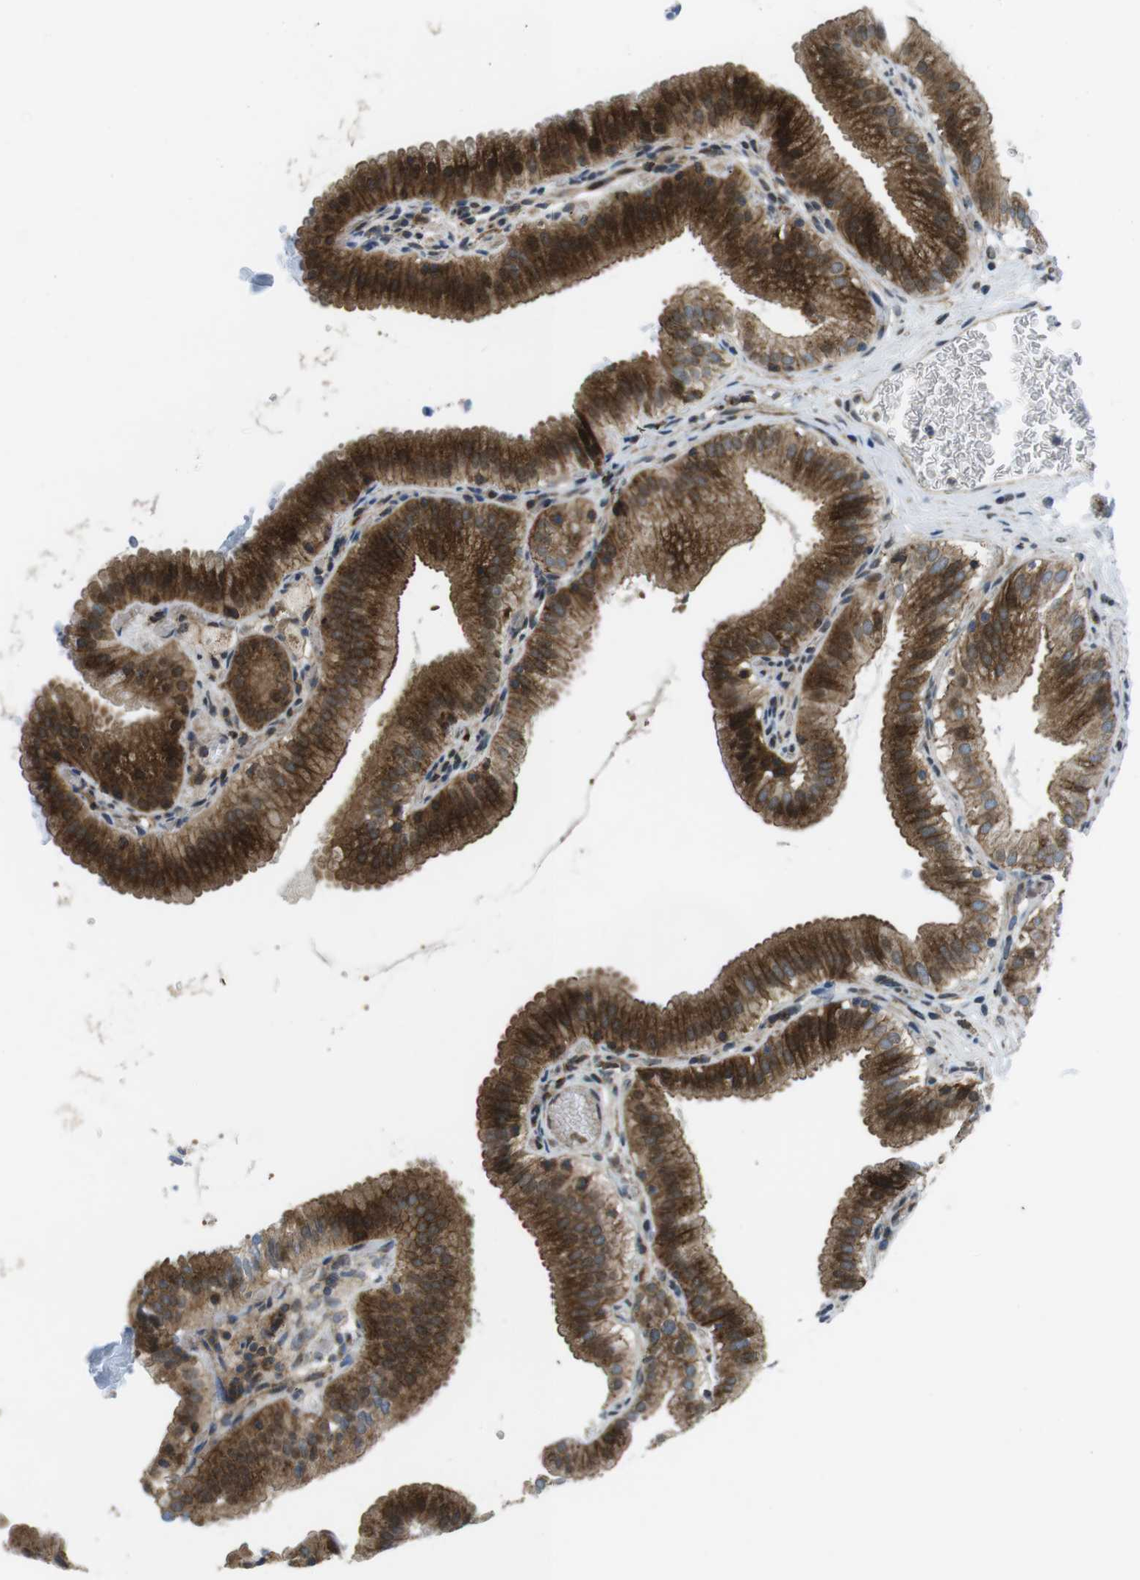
{"staining": {"intensity": "moderate", "quantity": ">75%", "location": "cytoplasmic/membranous"}, "tissue": "gallbladder", "cell_type": "Glandular cells", "image_type": "normal", "snomed": [{"axis": "morphology", "description": "Normal tissue, NOS"}, {"axis": "topography", "description": "Gallbladder"}], "caption": "The image exhibits staining of normal gallbladder, revealing moderate cytoplasmic/membranous protein staining (brown color) within glandular cells.", "gene": "CUL7", "patient": {"sex": "male", "age": 54}}